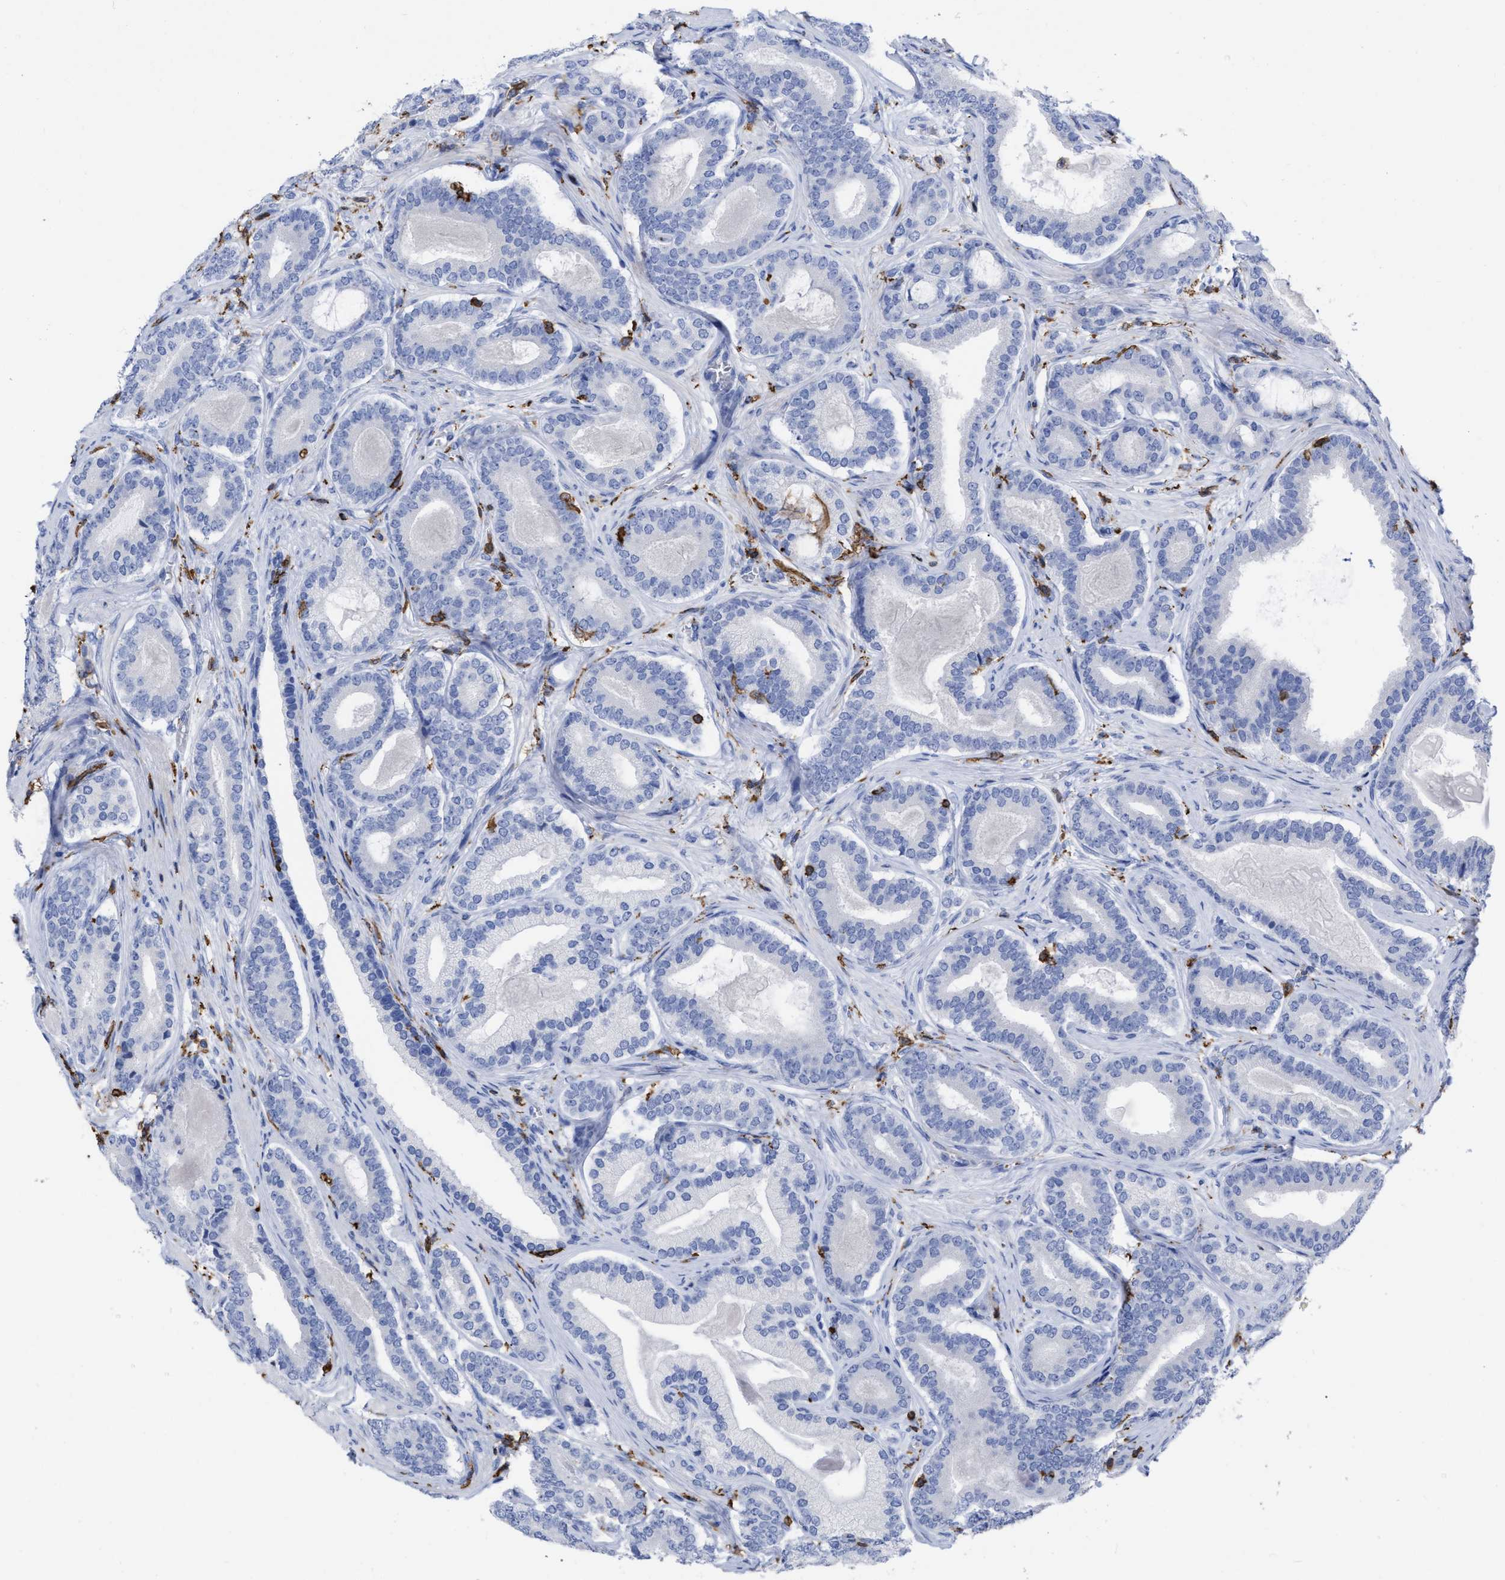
{"staining": {"intensity": "negative", "quantity": "none", "location": "none"}, "tissue": "prostate cancer", "cell_type": "Tumor cells", "image_type": "cancer", "snomed": [{"axis": "morphology", "description": "Adenocarcinoma, High grade"}, {"axis": "topography", "description": "Prostate"}], "caption": "Immunohistochemistry (IHC) photomicrograph of prostate cancer stained for a protein (brown), which displays no staining in tumor cells. (DAB immunohistochemistry, high magnification).", "gene": "HCLS1", "patient": {"sex": "male", "age": 60}}